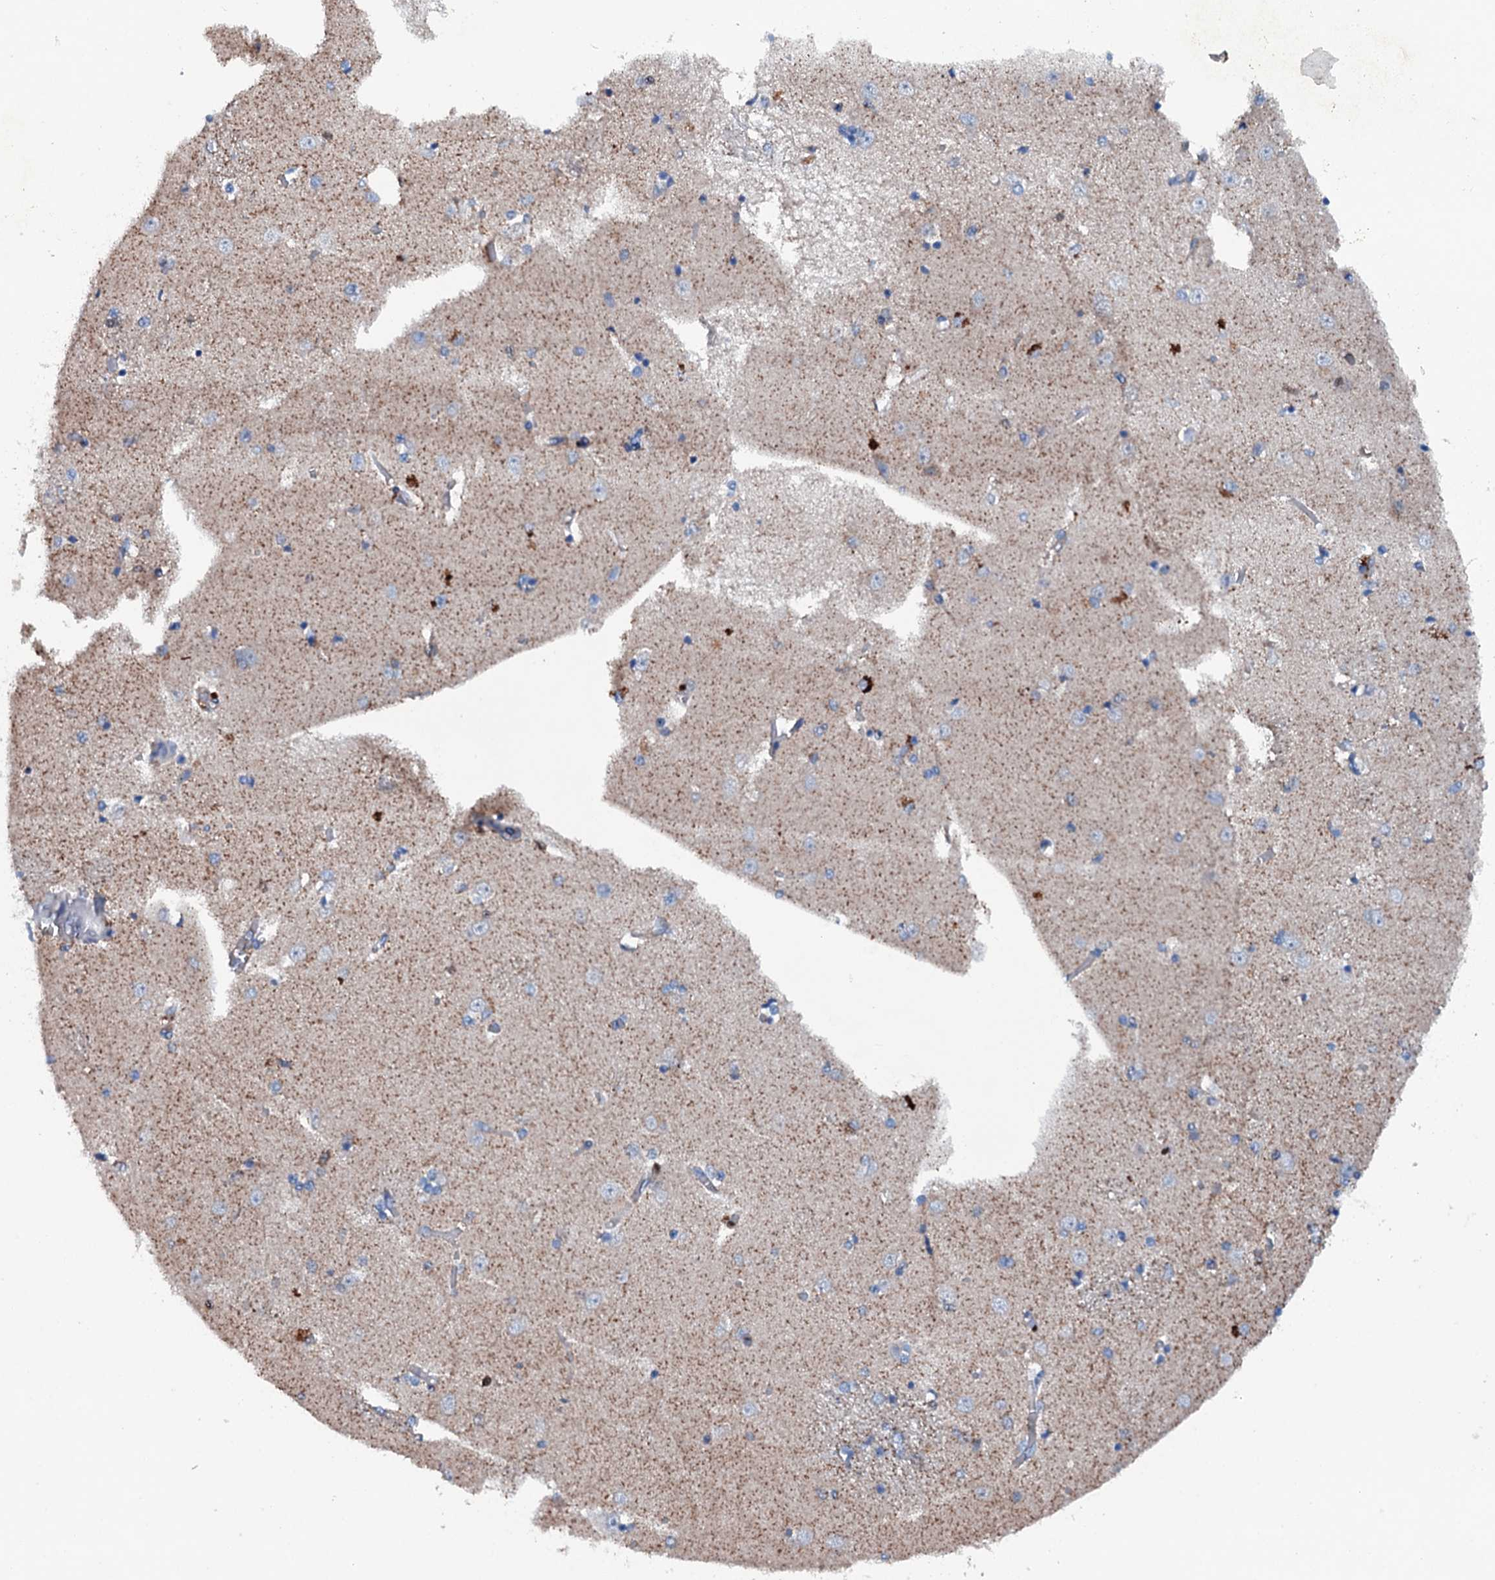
{"staining": {"intensity": "moderate", "quantity": "<25%", "location": "cytoplasmic/membranous"}, "tissue": "caudate", "cell_type": "Glial cells", "image_type": "normal", "snomed": [{"axis": "morphology", "description": "Normal tissue, NOS"}, {"axis": "topography", "description": "Lateral ventricle wall"}], "caption": "Caudate stained for a protein reveals moderate cytoplasmic/membranous positivity in glial cells. The protein is stained brown, and the nuclei are stained in blue (DAB (3,3'-diaminobenzidine) IHC with brightfield microscopy, high magnification).", "gene": "MS4A4E", "patient": {"sex": "male", "age": 37}}